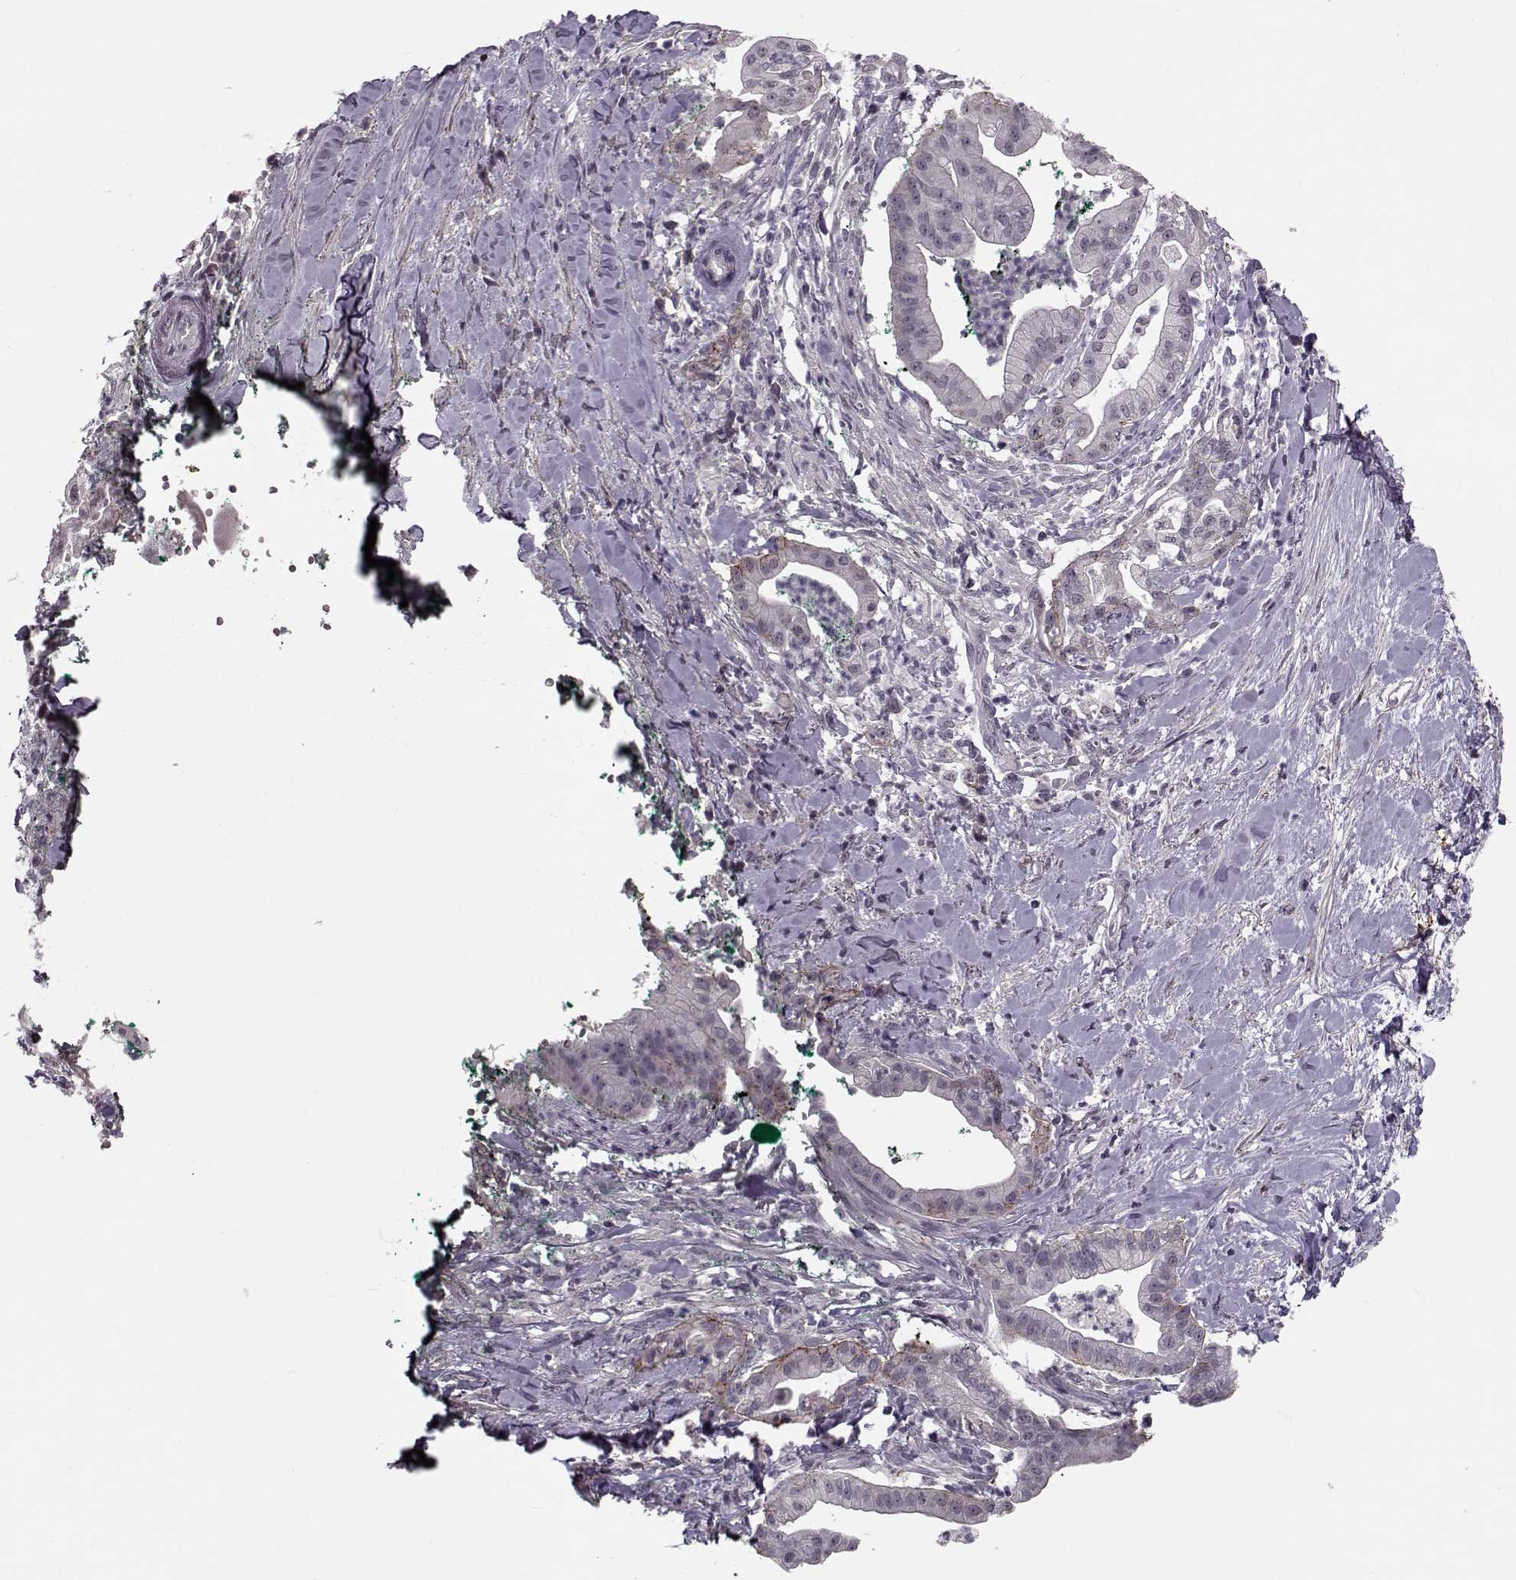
{"staining": {"intensity": "negative", "quantity": "none", "location": "none"}, "tissue": "pancreatic cancer", "cell_type": "Tumor cells", "image_type": "cancer", "snomed": [{"axis": "morphology", "description": "Normal tissue, NOS"}, {"axis": "morphology", "description": "Adenocarcinoma, NOS"}, {"axis": "topography", "description": "Lymph node"}, {"axis": "topography", "description": "Pancreas"}], "caption": "Immunohistochemistry (IHC) of pancreatic cancer demonstrates no positivity in tumor cells. (DAB immunohistochemistry (IHC), high magnification).", "gene": "DNAI3", "patient": {"sex": "female", "age": 58}}